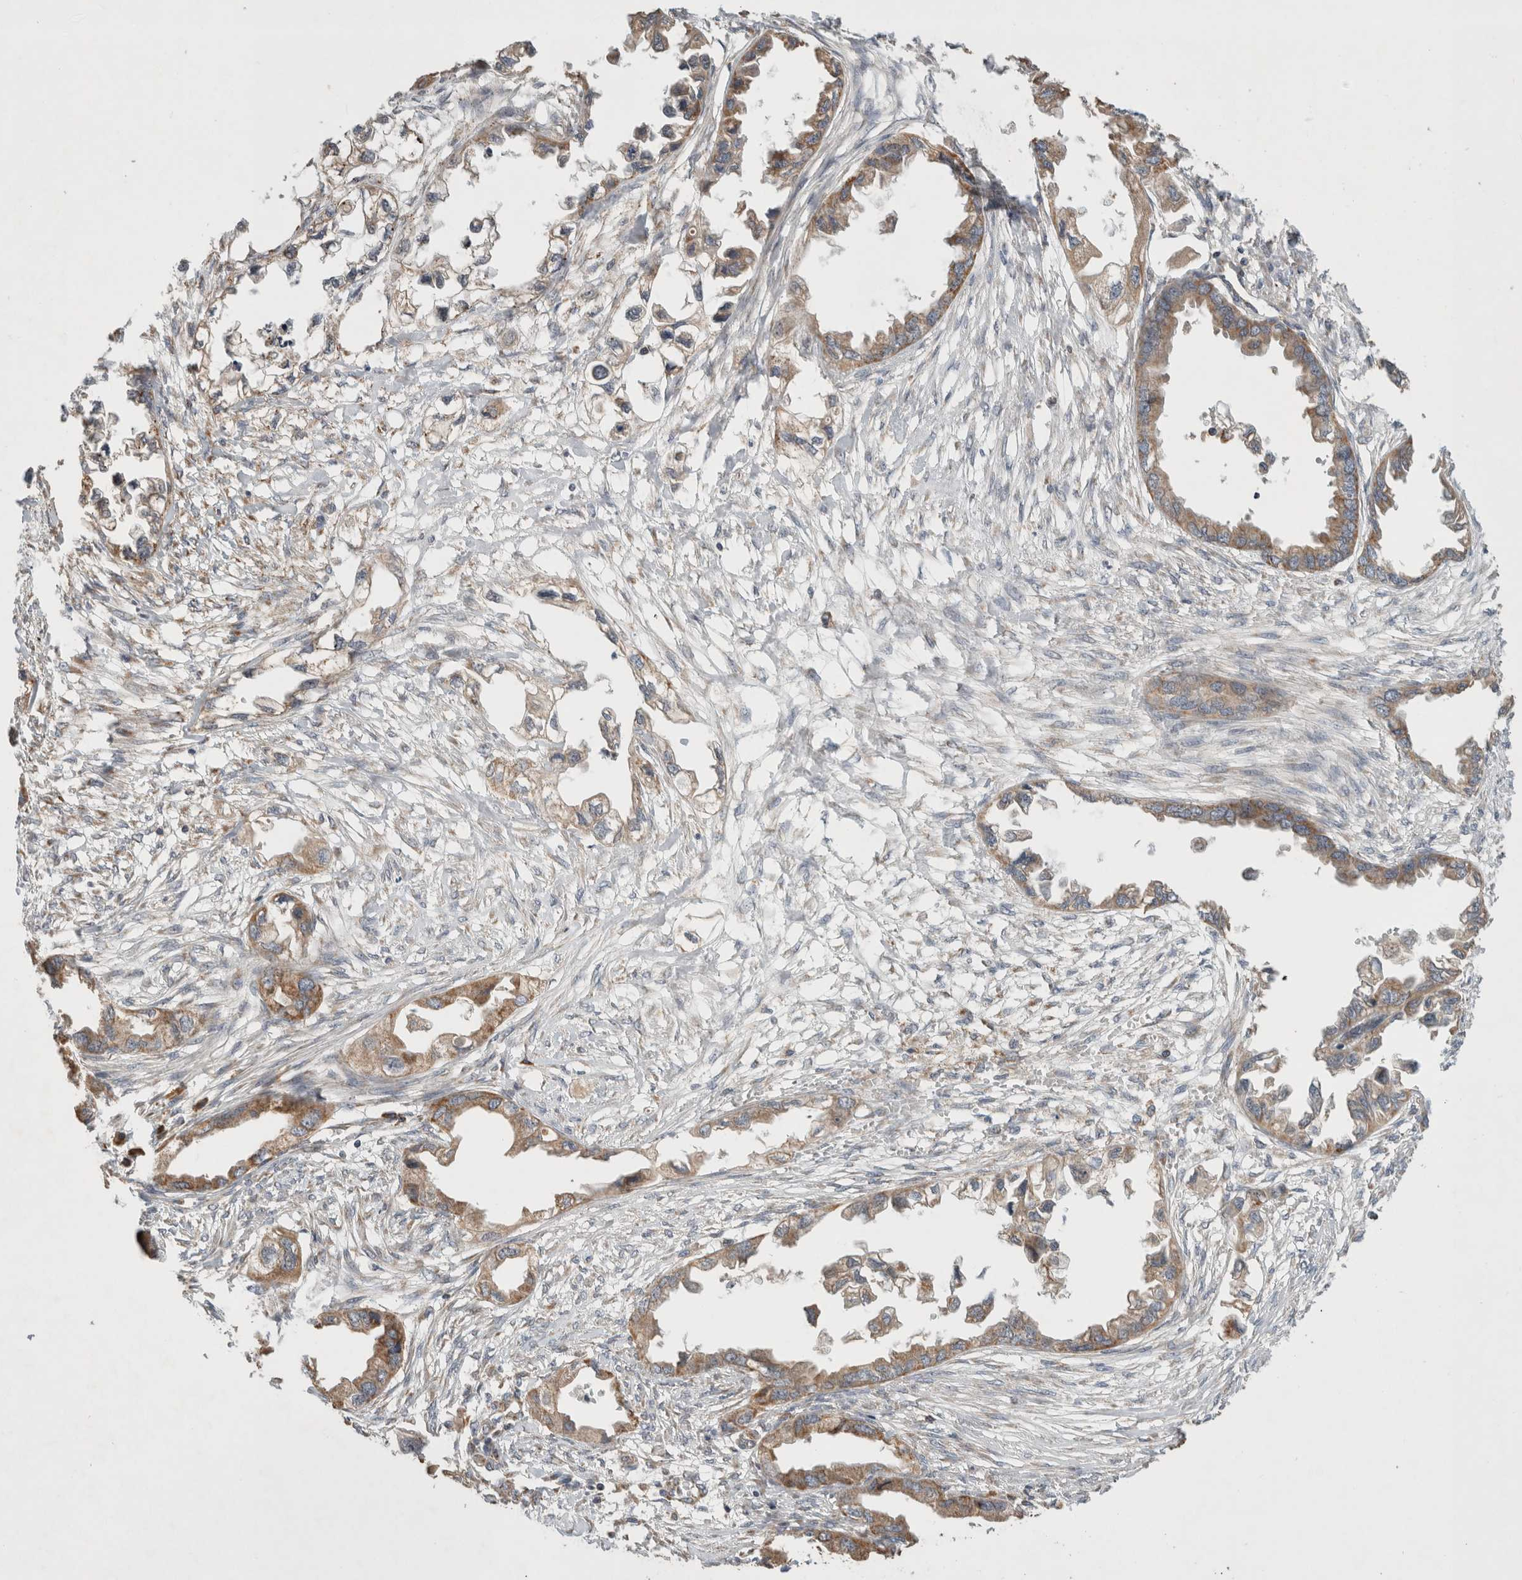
{"staining": {"intensity": "moderate", "quantity": "25%-75%", "location": "cytoplasmic/membranous"}, "tissue": "endometrial cancer", "cell_type": "Tumor cells", "image_type": "cancer", "snomed": [{"axis": "morphology", "description": "Adenocarcinoma, NOS"}, {"axis": "morphology", "description": "Adenocarcinoma, metastatic, NOS"}, {"axis": "topography", "description": "Adipose tissue"}, {"axis": "topography", "description": "Endometrium"}], "caption": "Moderate cytoplasmic/membranous staining for a protein is seen in approximately 25%-75% of tumor cells of endometrial cancer (adenocarcinoma) using immunohistochemistry (IHC).", "gene": "AMPD1", "patient": {"sex": "female", "age": 67}}